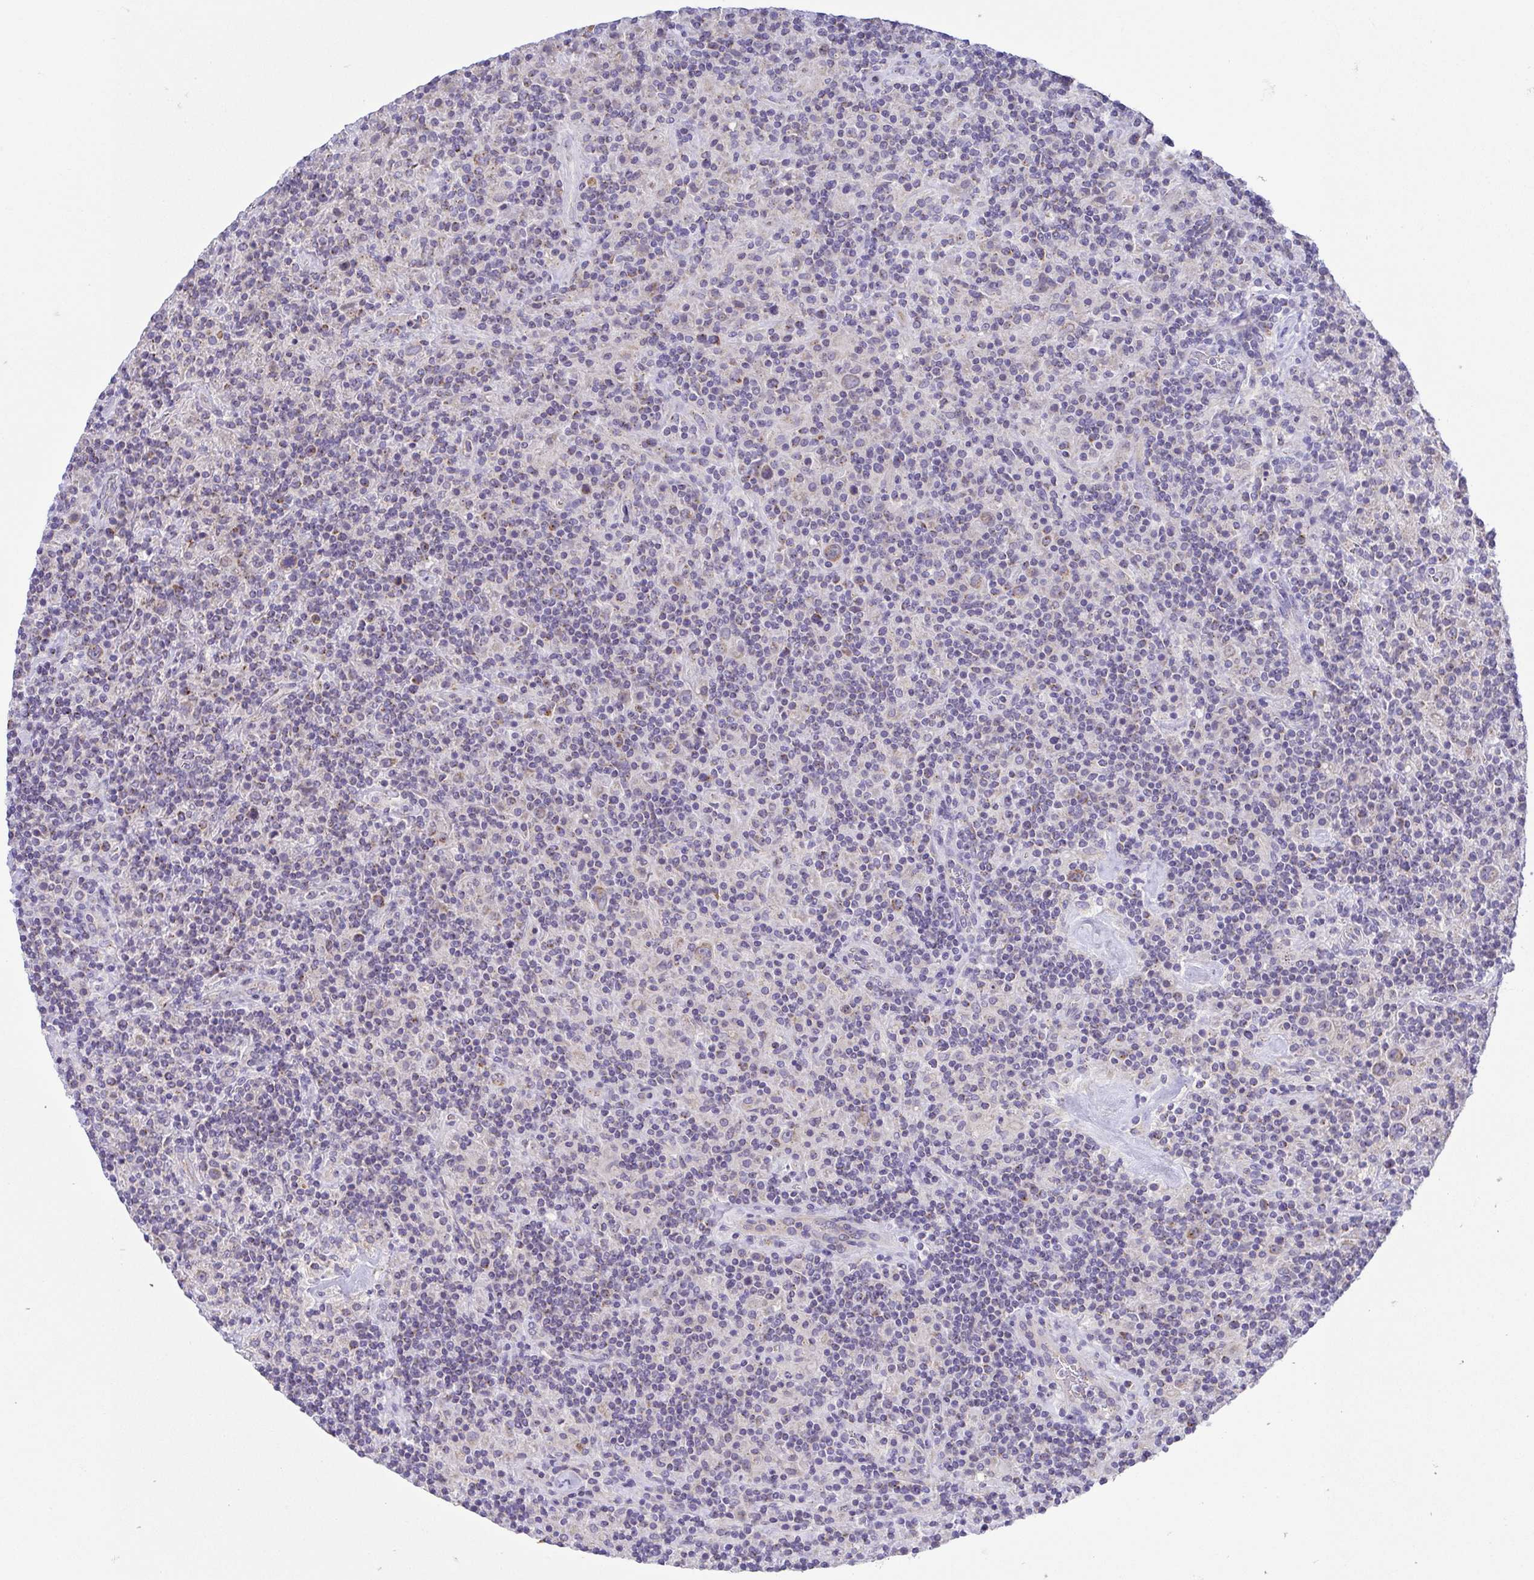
{"staining": {"intensity": "weak", "quantity": "<25%", "location": "cytoplasmic/membranous"}, "tissue": "lymphoma", "cell_type": "Tumor cells", "image_type": "cancer", "snomed": [{"axis": "morphology", "description": "Hodgkin's disease, NOS"}, {"axis": "topography", "description": "Lymph node"}], "caption": "The image exhibits no staining of tumor cells in lymphoma.", "gene": "SLC13A1", "patient": {"sex": "male", "age": 70}}